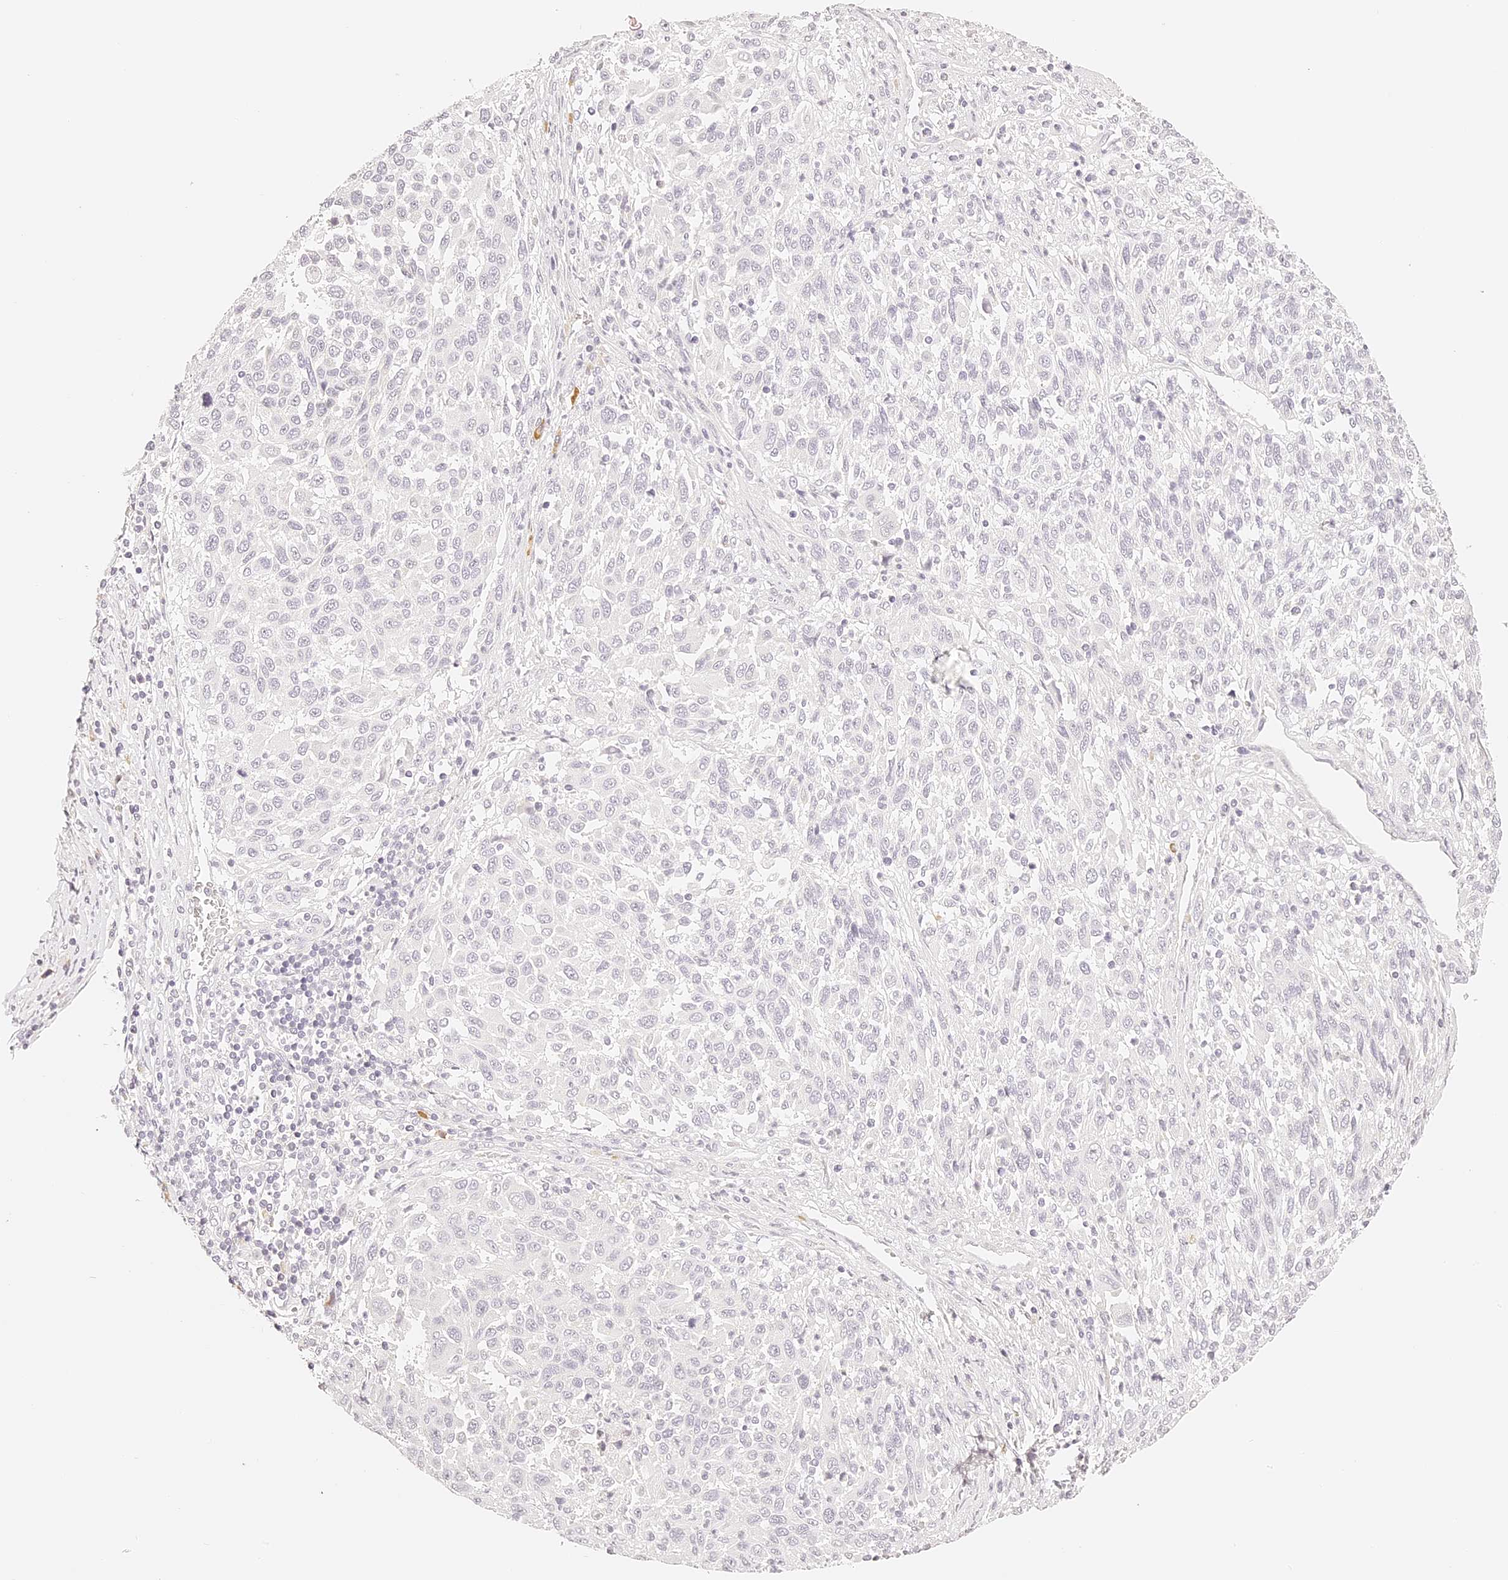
{"staining": {"intensity": "negative", "quantity": "none", "location": "none"}, "tissue": "melanoma", "cell_type": "Tumor cells", "image_type": "cancer", "snomed": [{"axis": "morphology", "description": "Malignant melanoma, Metastatic site"}, {"axis": "topography", "description": "Lymph node"}], "caption": "Tumor cells are negative for protein expression in human malignant melanoma (metastatic site). (DAB (3,3'-diaminobenzidine) IHC with hematoxylin counter stain).", "gene": "TRIM45", "patient": {"sex": "male", "age": 61}}